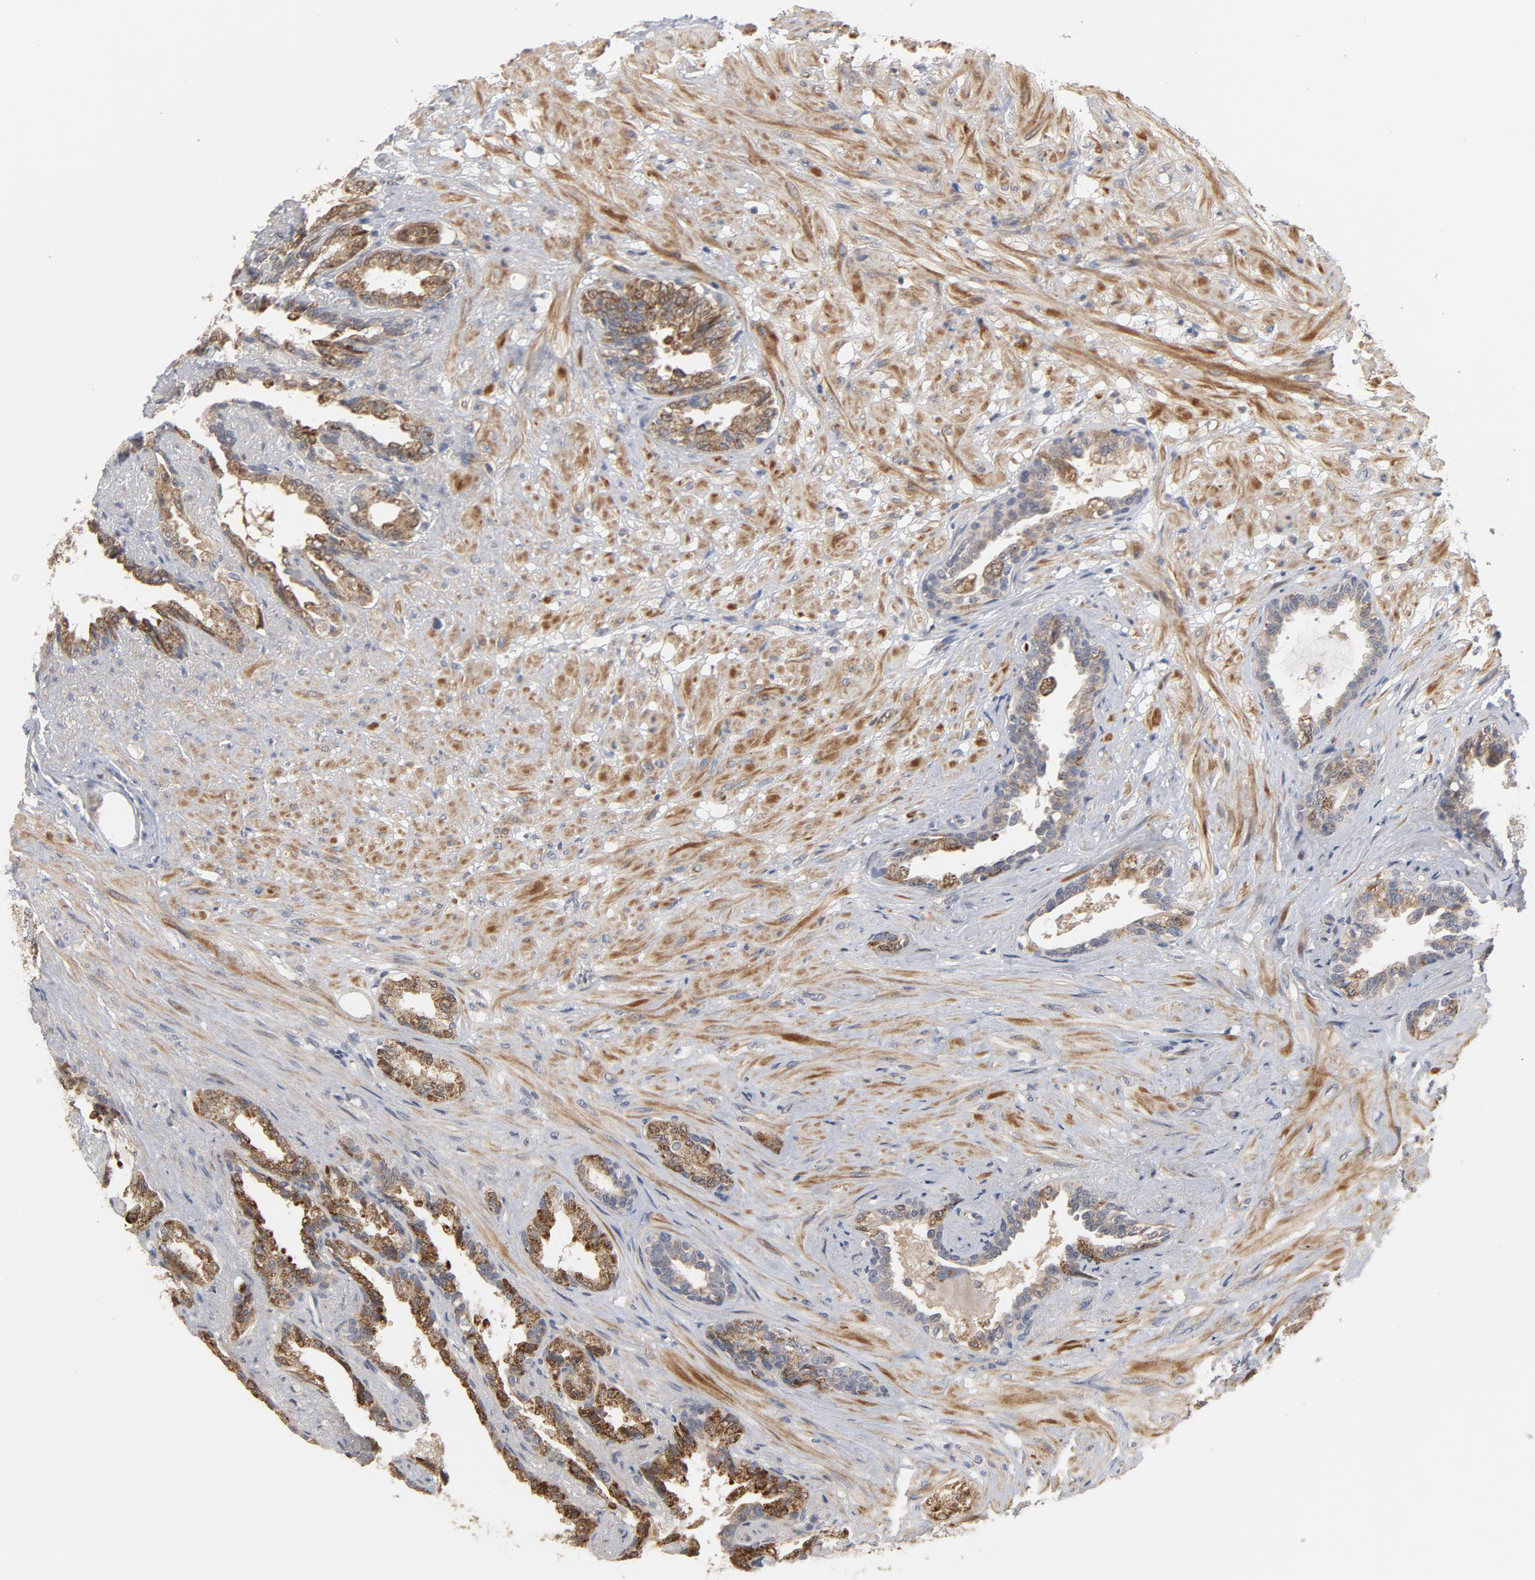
{"staining": {"intensity": "strong", "quantity": ">75%", "location": "cytoplasmic/membranous"}, "tissue": "seminal vesicle", "cell_type": "Glandular cells", "image_type": "normal", "snomed": [{"axis": "morphology", "description": "Normal tissue, NOS"}, {"axis": "topography", "description": "Seminal veicle"}], "caption": "IHC histopathology image of unremarkable seminal vesicle: human seminal vesicle stained using immunohistochemistry shows high levels of strong protein expression localized specifically in the cytoplasmic/membranous of glandular cells, appearing as a cytoplasmic/membranous brown color.", "gene": "PPP1R1B", "patient": {"sex": "male", "age": 61}}